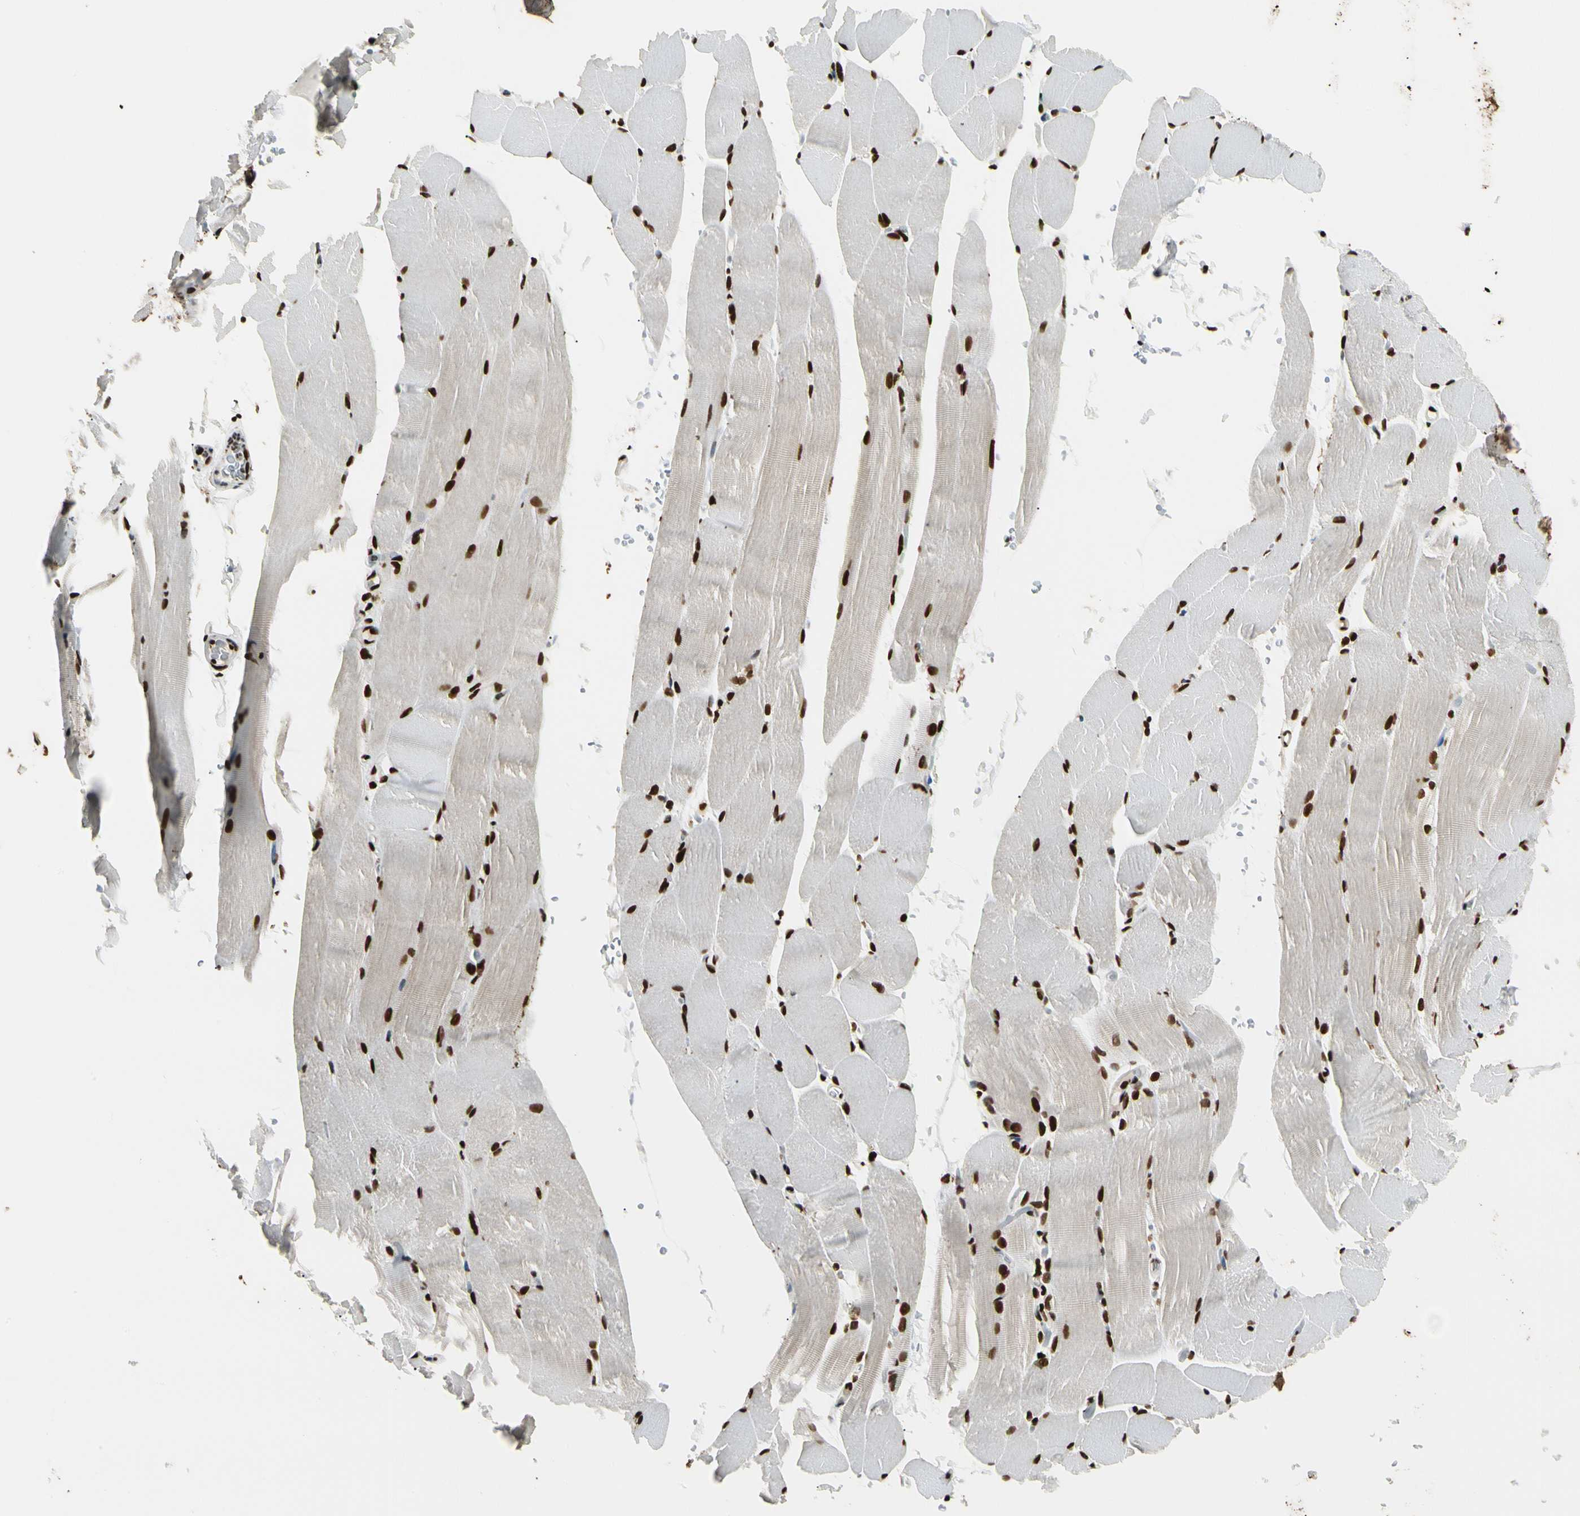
{"staining": {"intensity": "strong", "quantity": ">75%", "location": "nuclear"}, "tissue": "skeletal muscle", "cell_type": "Myocytes", "image_type": "normal", "snomed": [{"axis": "morphology", "description": "Normal tissue, NOS"}, {"axis": "topography", "description": "Skeletal muscle"}, {"axis": "topography", "description": "Parathyroid gland"}], "caption": "A photomicrograph showing strong nuclear positivity in approximately >75% of myocytes in normal skeletal muscle, as visualized by brown immunohistochemical staining.", "gene": "FUS", "patient": {"sex": "female", "age": 37}}